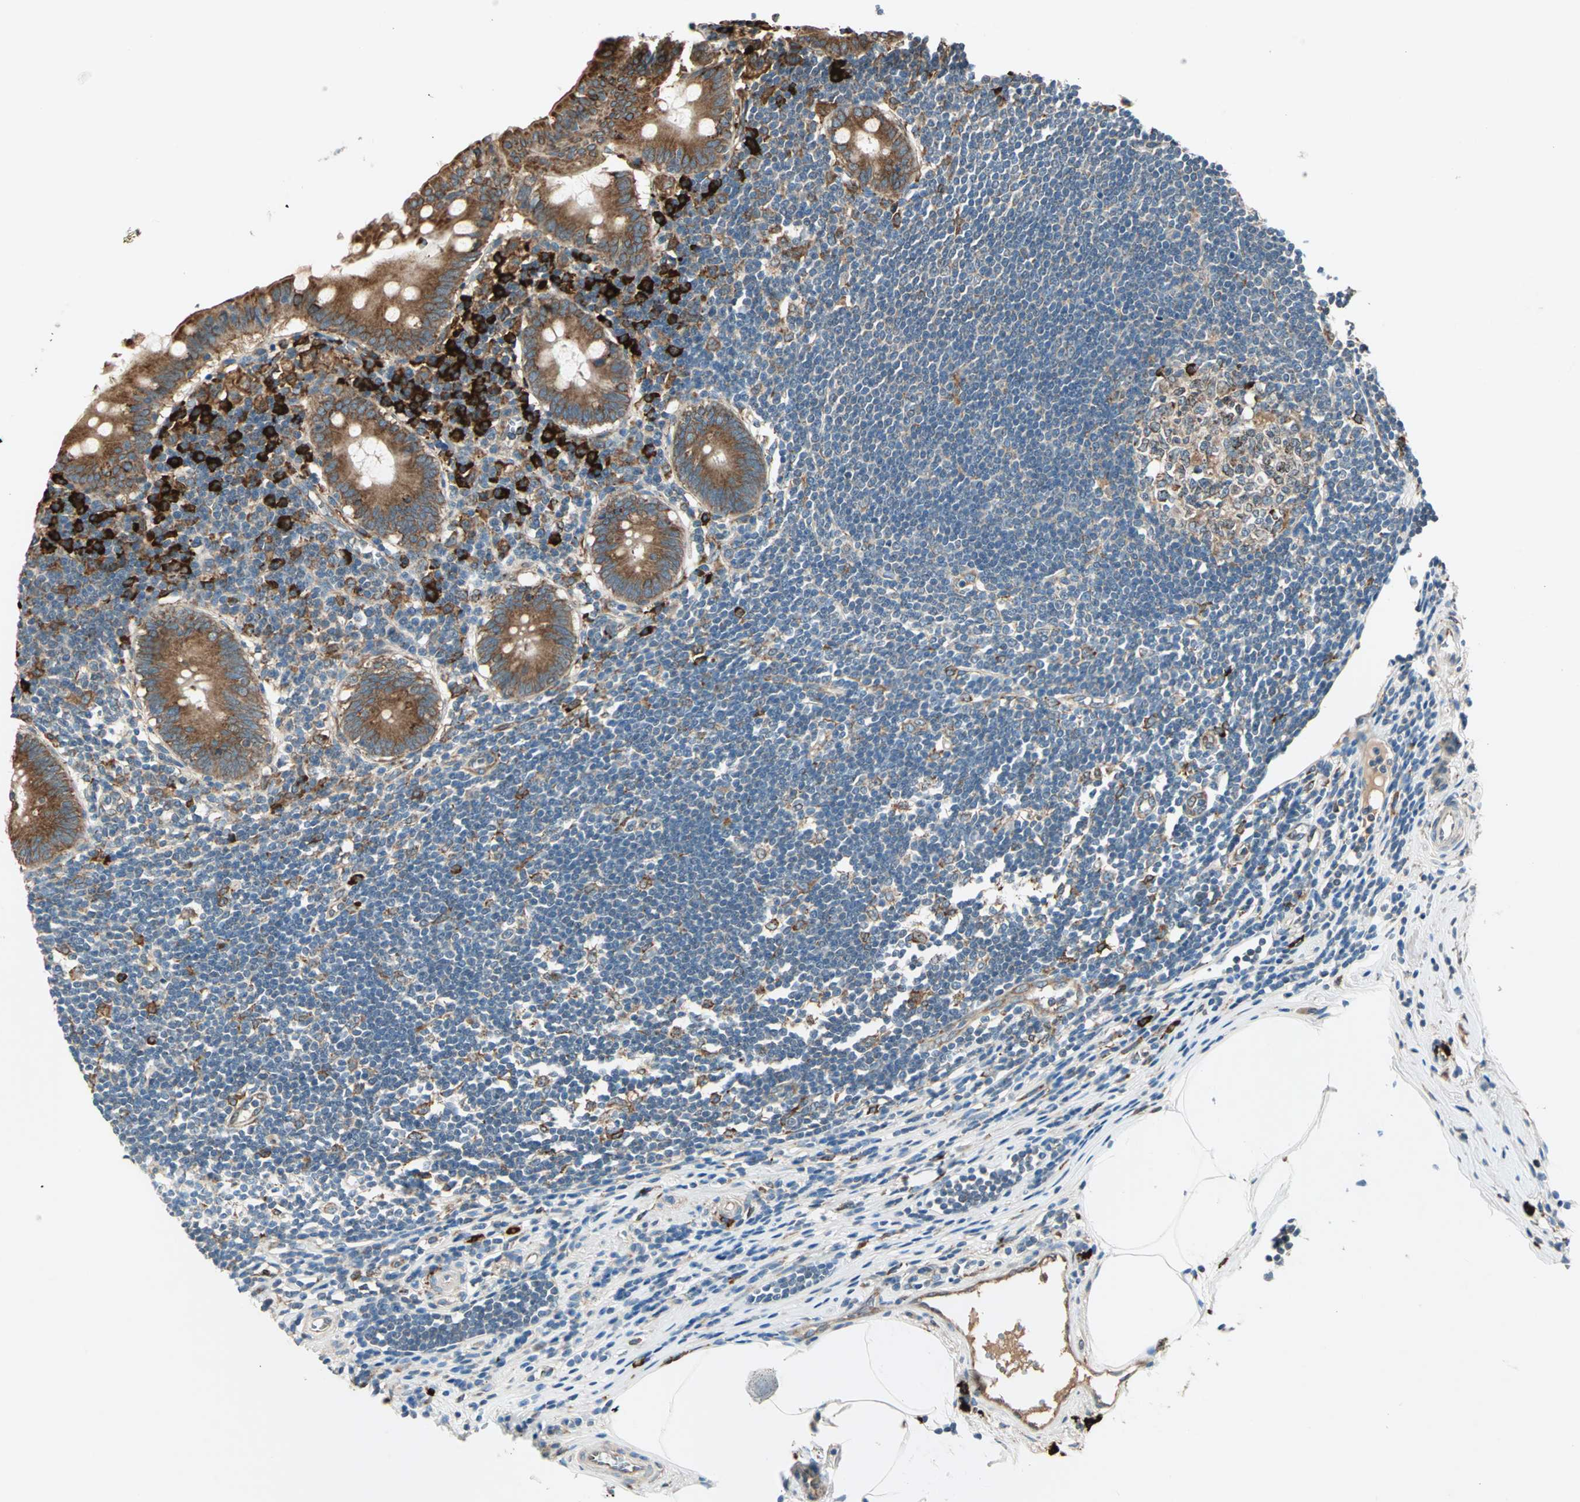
{"staining": {"intensity": "moderate", "quantity": ">75%", "location": "cytoplasmic/membranous"}, "tissue": "appendix", "cell_type": "Glandular cells", "image_type": "normal", "snomed": [{"axis": "morphology", "description": "Normal tissue, NOS"}, {"axis": "topography", "description": "Appendix"}], "caption": "Immunohistochemical staining of normal appendix shows moderate cytoplasmic/membranous protein staining in approximately >75% of glandular cells. Nuclei are stained in blue.", "gene": "PDIA4", "patient": {"sex": "female", "age": 50}}